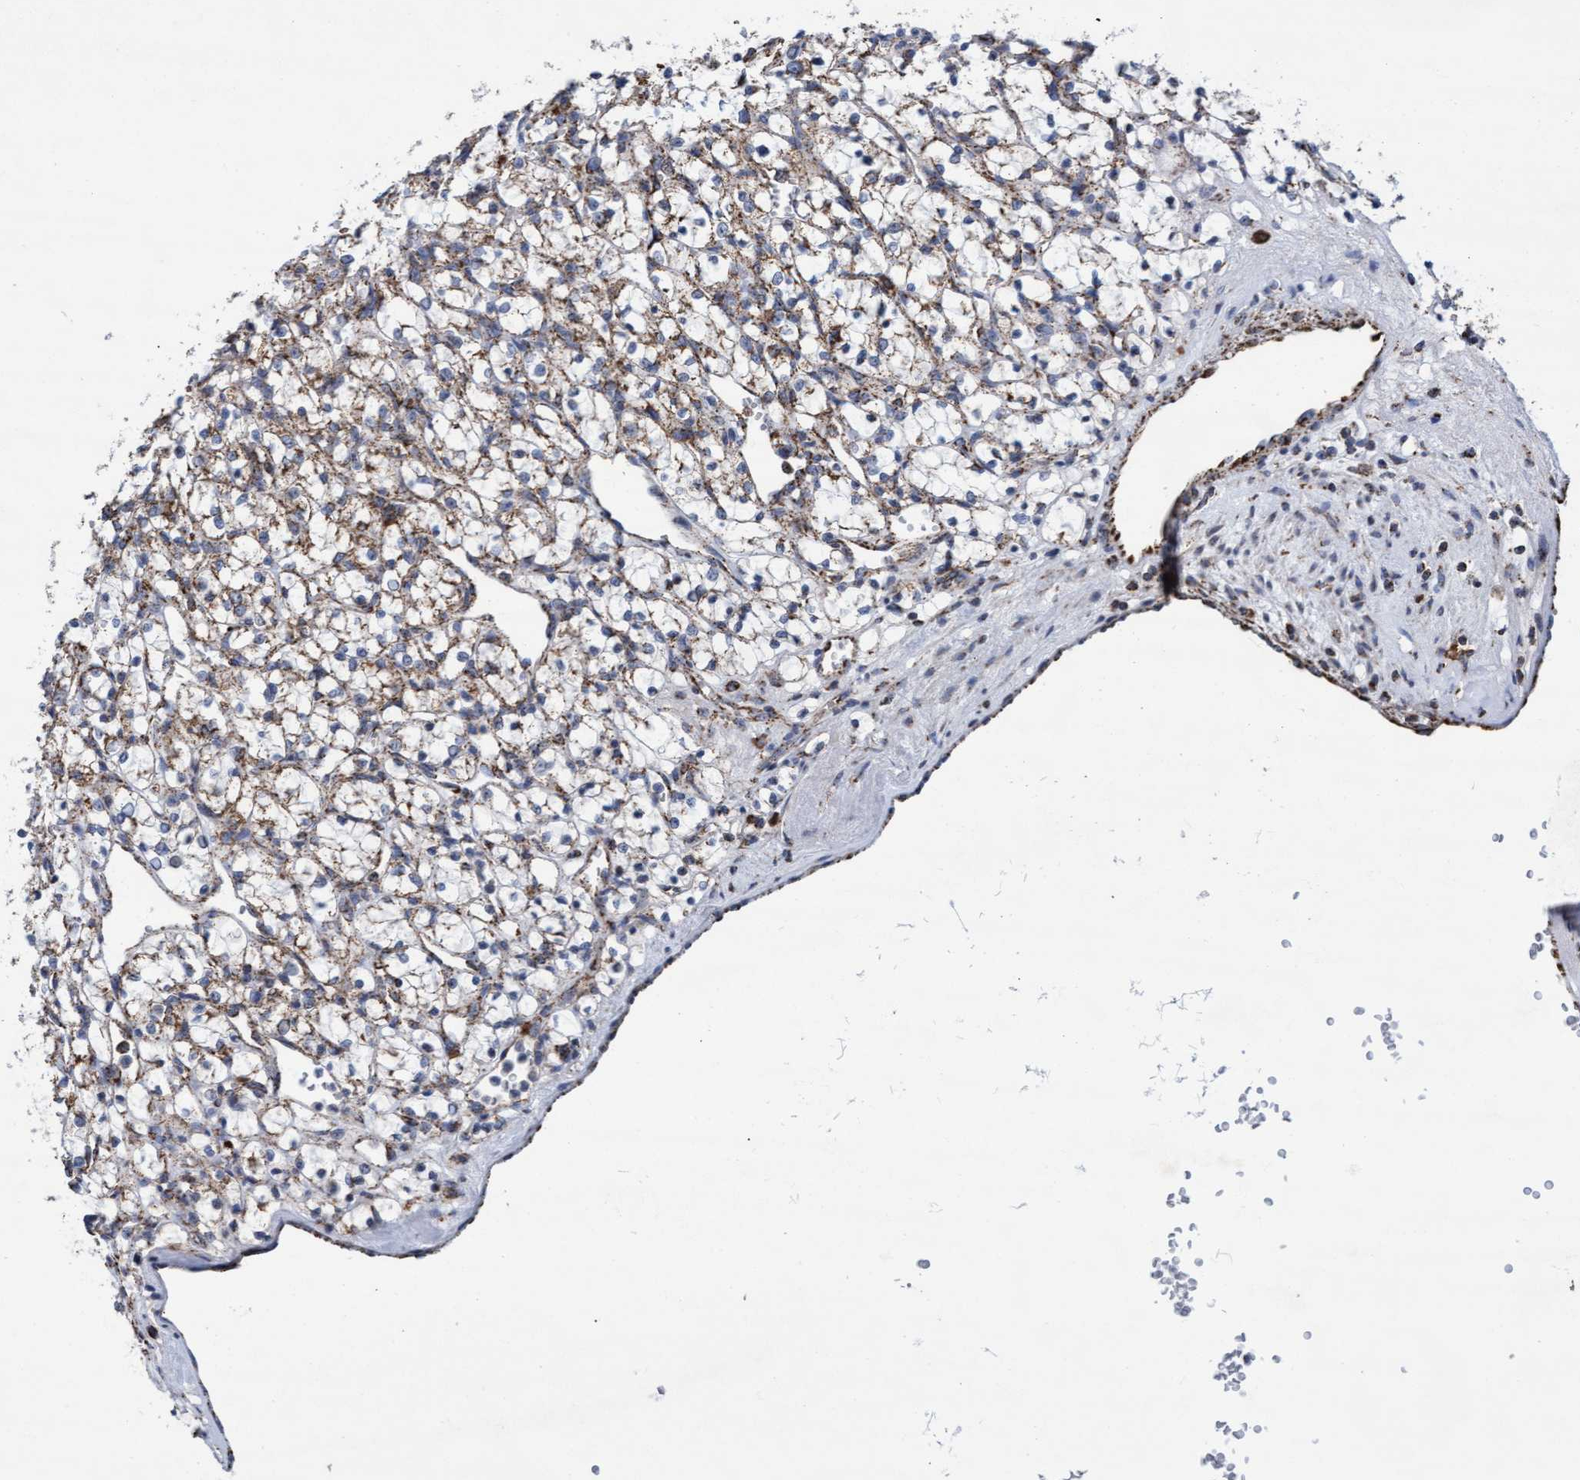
{"staining": {"intensity": "moderate", "quantity": ">75%", "location": "cytoplasmic/membranous"}, "tissue": "renal cancer", "cell_type": "Tumor cells", "image_type": "cancer", "snomed": [{"axis": "morphology", "description": "Adenocarcinoma, NOS"}, {"axis": "topography", "description": "Kidney"}], "caption": "Renal adenocarcinoma tissue shows moderate cytoplasmic/membranous expression in approximately >75% of tumor cells (DAB IHC, brown staining for protein, blue staining for nuclei).", "gene": "MRPL38", "patient": {"sex": "female", "age": 69}}